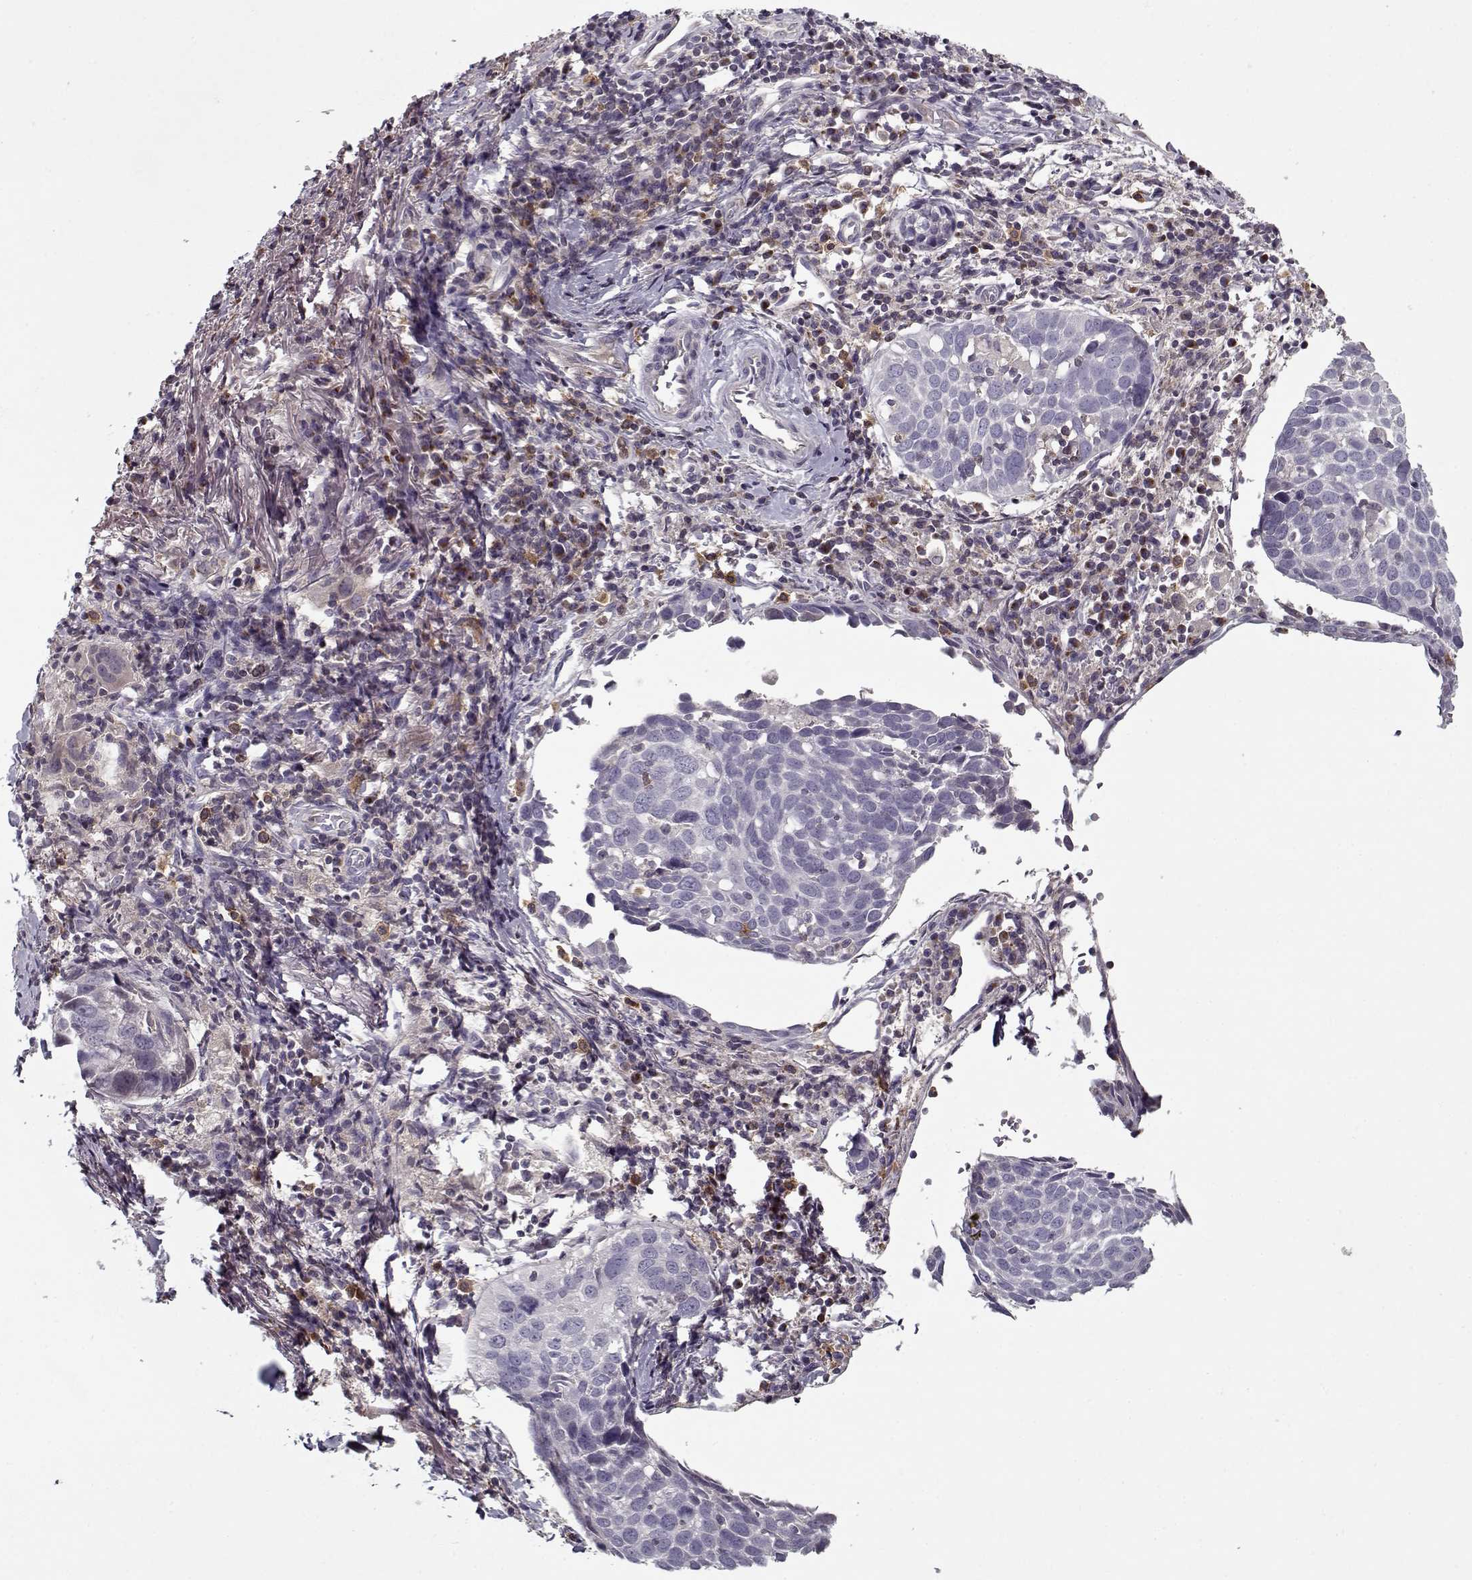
{"staining": {"intensity": "negative", "quantity": "none", "location": "none"}, "tissue": "lung cancer", "cell_type": "Tumor cells", "image_type": "cancer", "snomed": [{"axis": "morphology", "description": "Squamous cell carcinoma, NOS"}, {"axis": "topography", "description": "Lung"}], "caption": "Lung cancer stained for a protein using immunohistochemistry (IHC) reveals no expression tumor cells.", "gene": "UNC13D", "patient": {"sex": "male", "age": 57}}